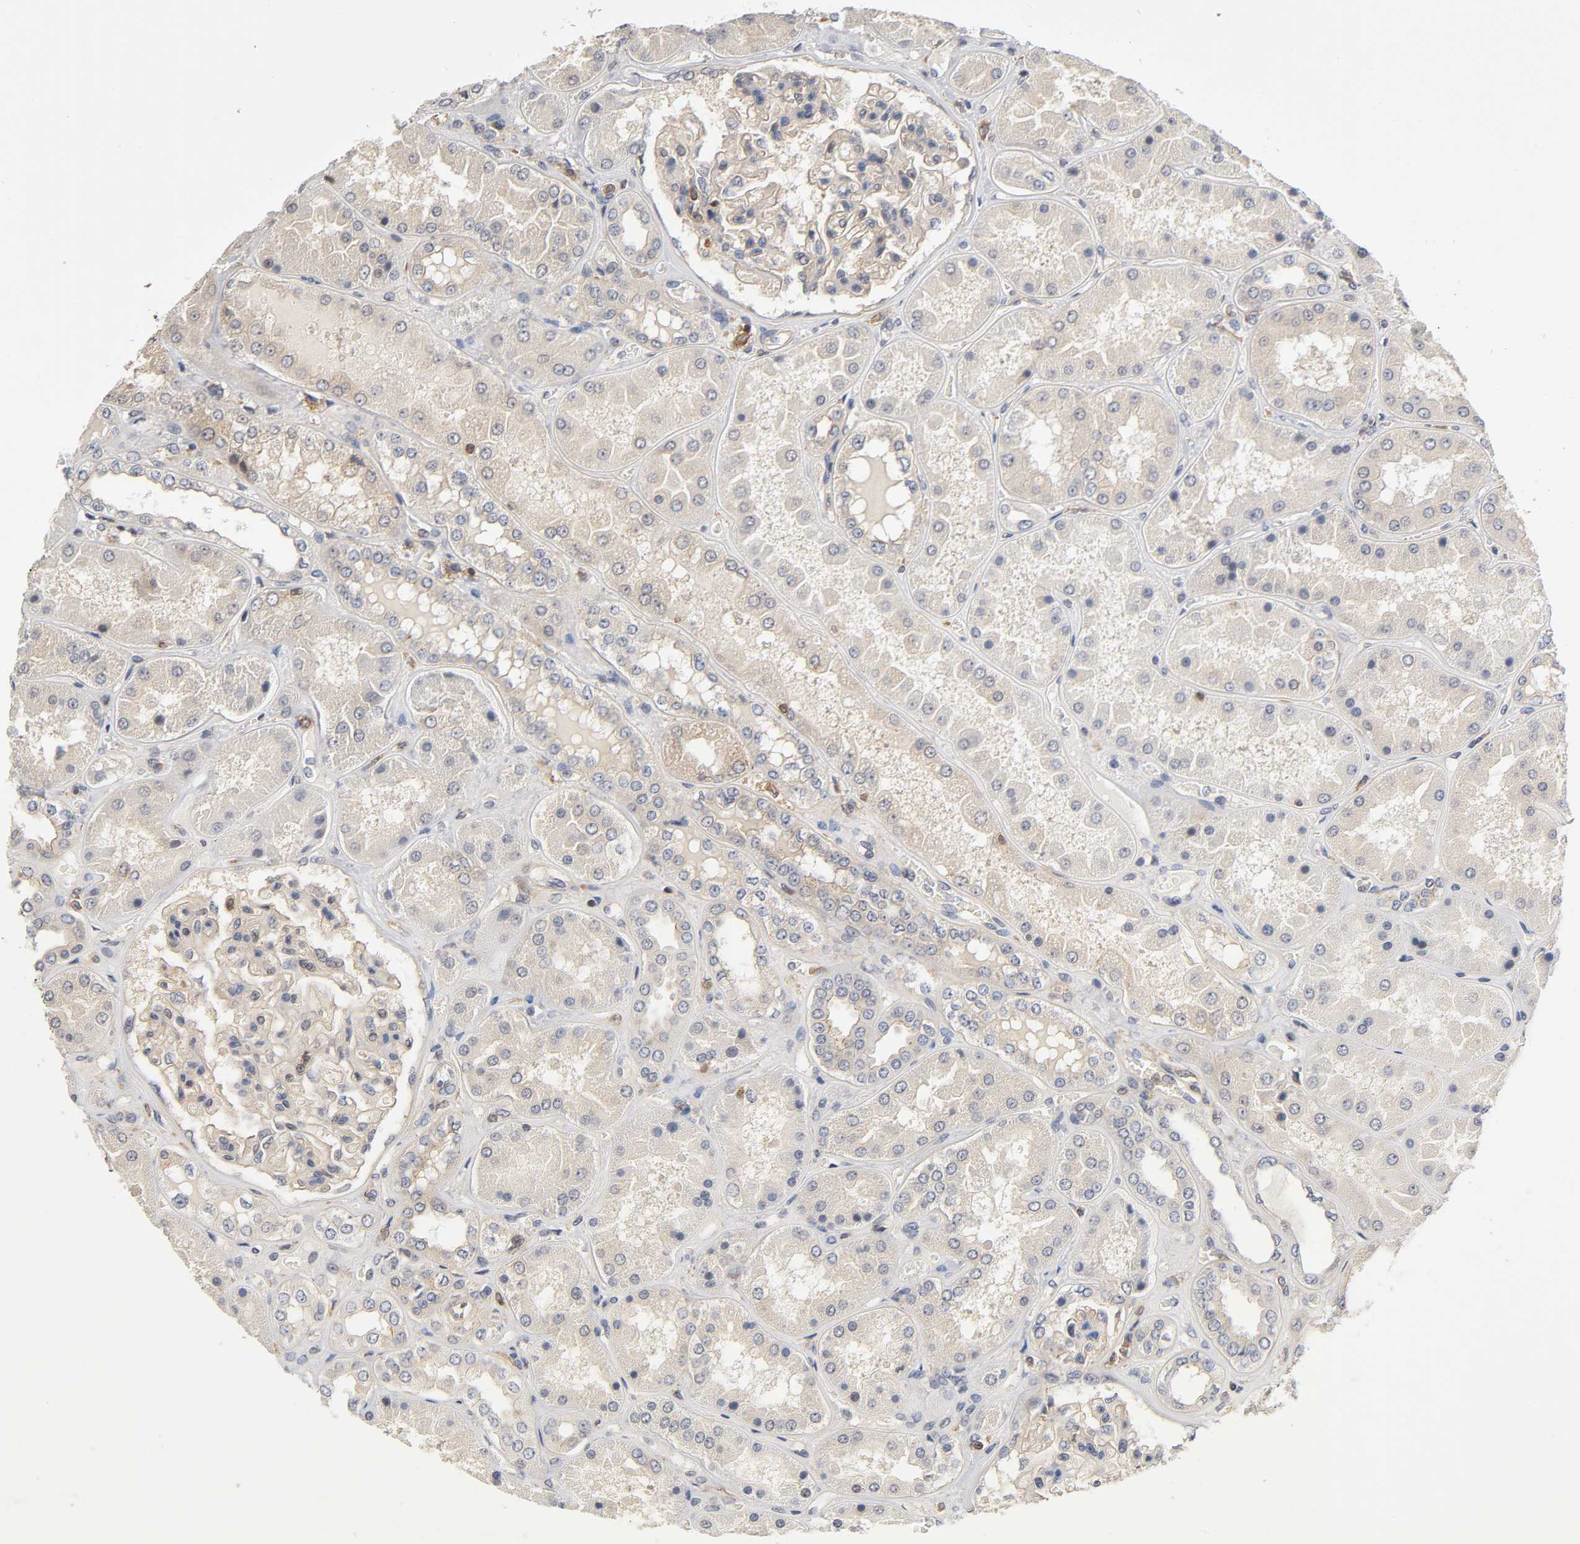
{"staining": {"intensity": "moderate", "quantity": ">75%", "location": "cytoplasmic/membranous"}, "tissue": "kidney", "cell_type": "Cells in glomeruli", "image_type": "normal", "snomed": [{"axis": "morphology", "description": "Normal tissue, NOS"}, {"axis": "topography", "description": "Kidney"}], "caption": "The immunohistochemical stain labels moderate cytoplasmic/membranous staining in cells in glomeruli of benign kidney. The staining is performed using DAB (3,3'-diaminobenzidine) brown chromogen to label protein expression. The nuclei are counter-stained blue using hematoxylin.", "gene": "ACTR2", "patient": {"sex": "female", "age": 56}}